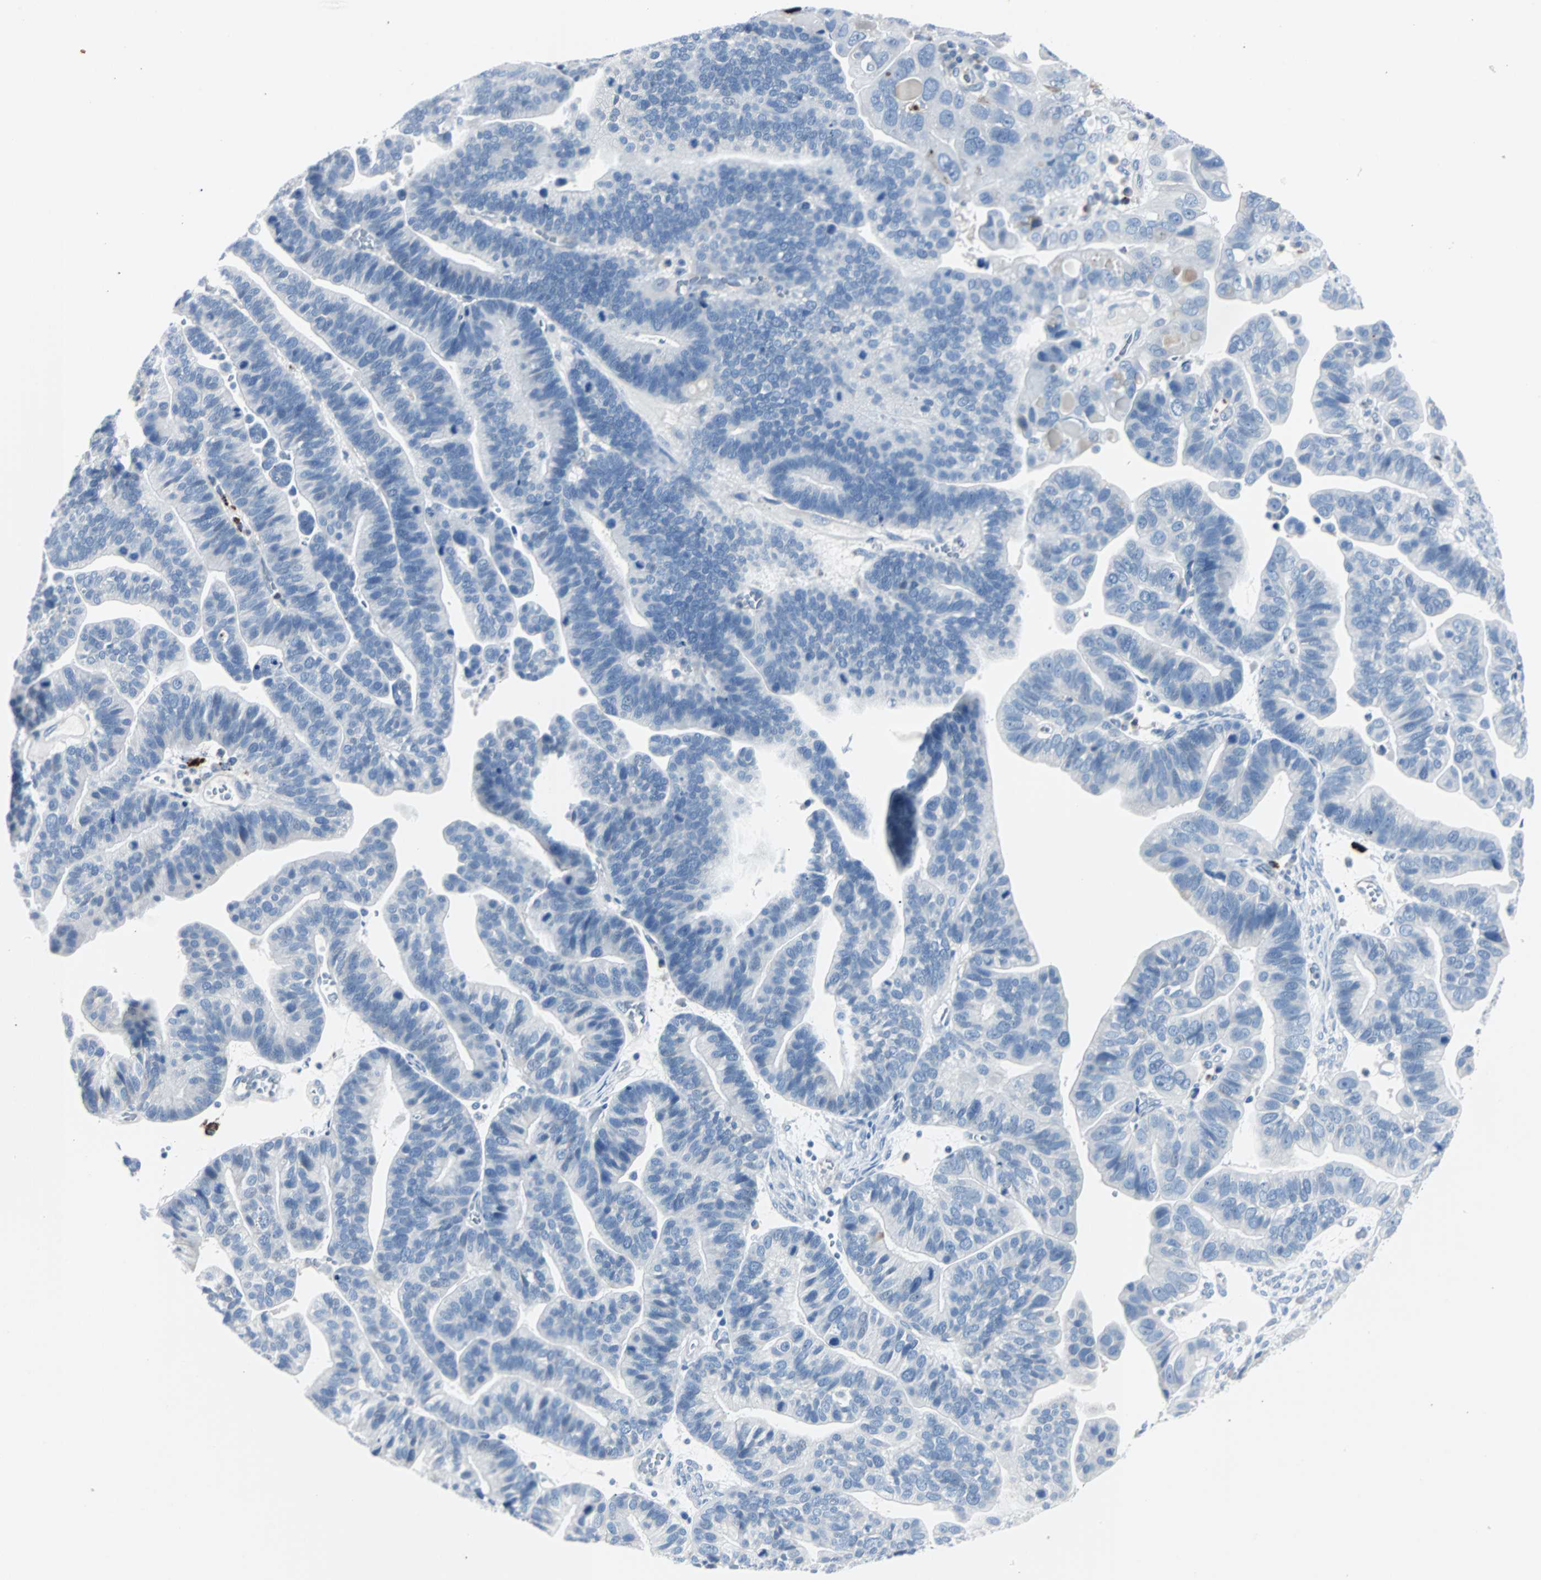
{"staining": {"intensity": "negative", "quantity": "none", "location": "none"}, "tissue": "ovarian cancer", "cell_type": "Tumor cells", "image_type": "cancer", "snomed": [{"axis": "morphology", "description": "Cystadenocarcinoma, serous, NOS"}, {"axis": "topography", "description": "Ovary"}], "caption": "Immunohistochemistry photomicrograph of neoplastic tissue: human serous cystadenocarcinoma (ovarian) stained with DAB exhibits no significant protein positivity in tumor cells.", "gene": "RASA1", "patient": {"sex": "female", "age": 56}}